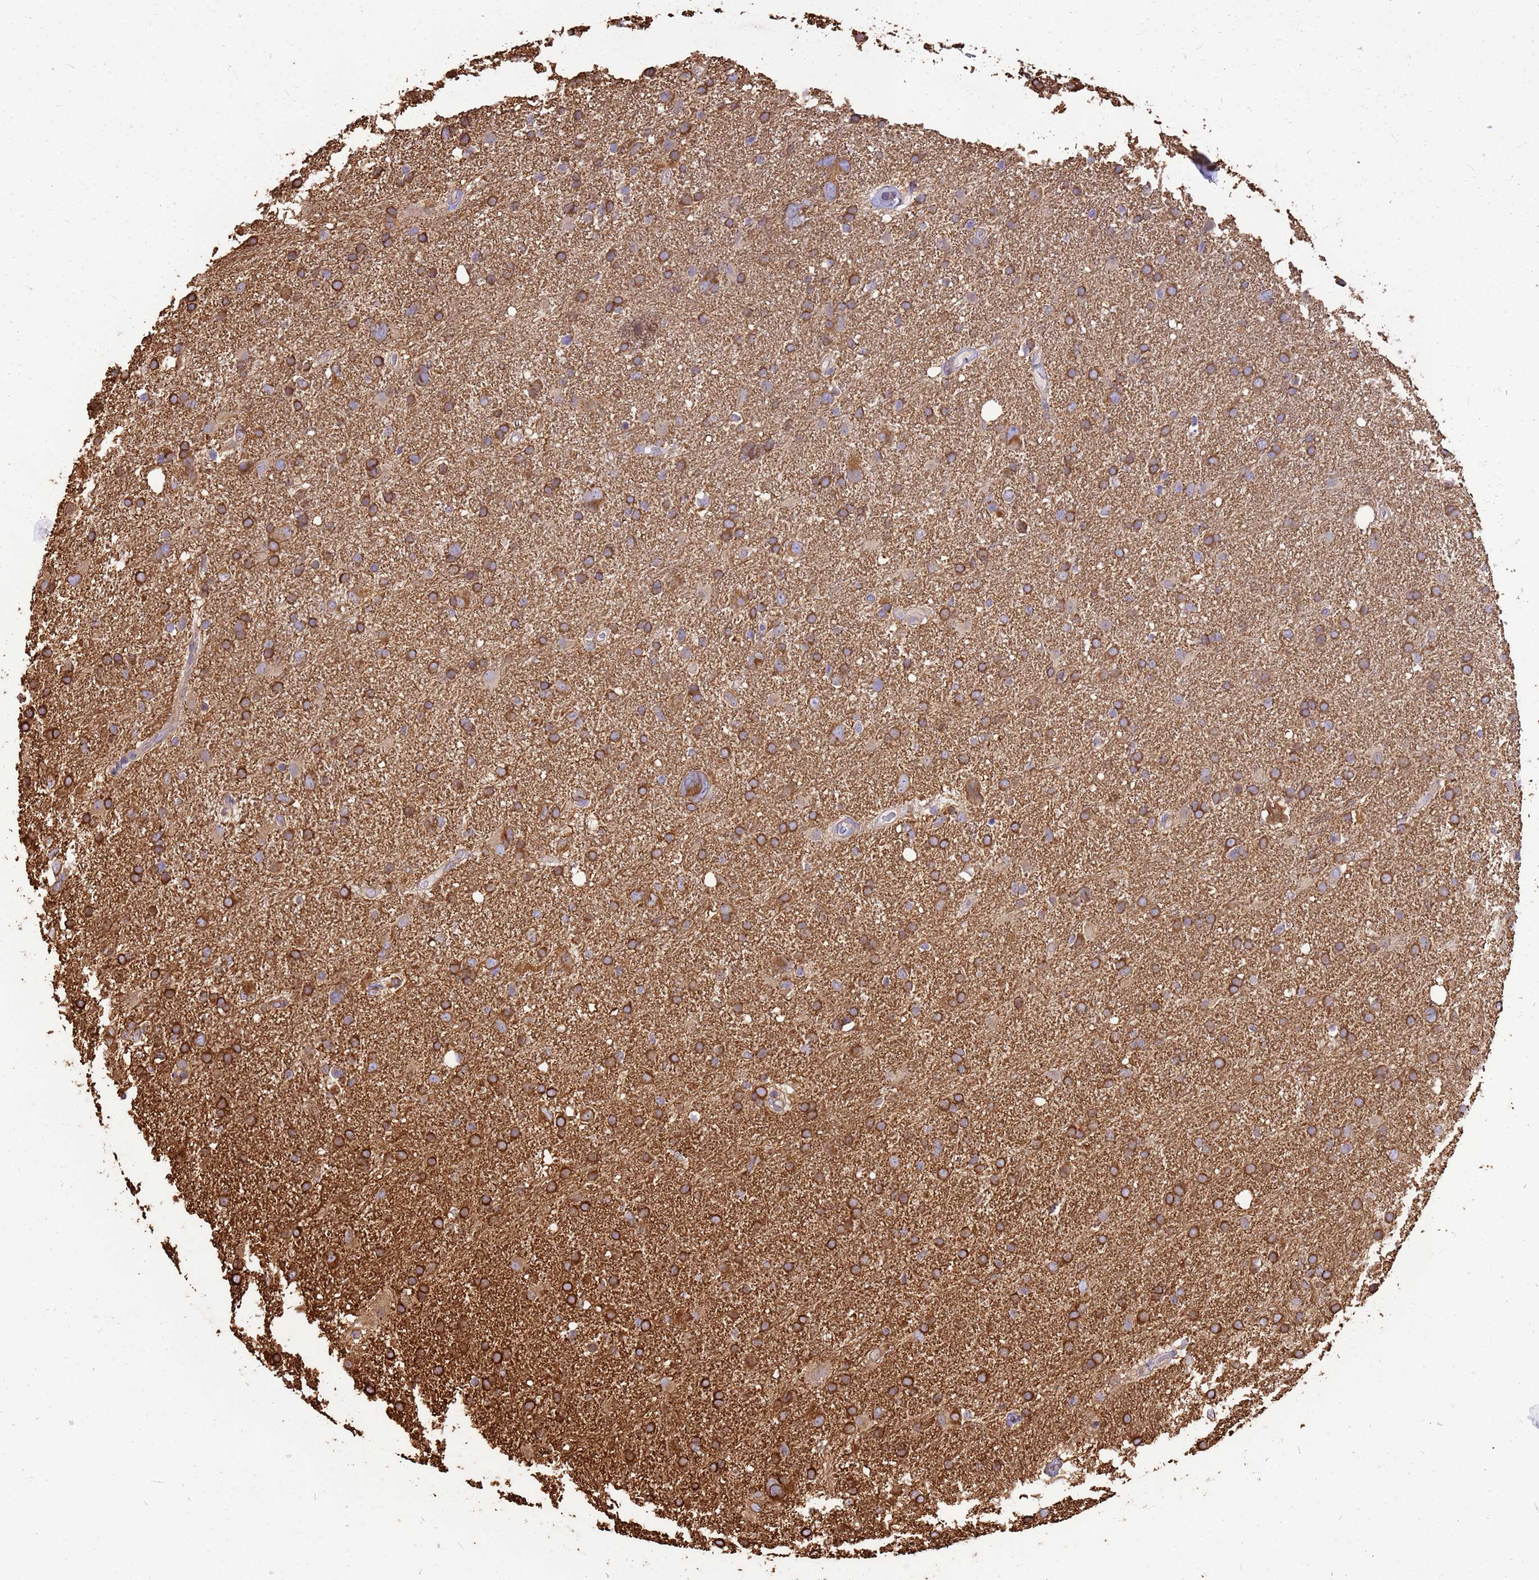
{"staining": {"intensity": "moderate", "quantity": ">75%", "location": "cytoplasmic/membranous"}, "tissue": "glioma", "cell_type": "Tumor cells", "image_type": "cancer", "snomed": [{"axis": "morphology", "description": "Glioma, malignant, High grade"}, {"axis": "topography", "description": "Brain"}], "caption": "Glioma tissue exhibits moderate cytoplasmic/membranous expression in approximately >75% of tumor cells, visualized by immunohistochemistry.", "gene": "TUBB1", "patient": {"sex": "male", "age": 61}}